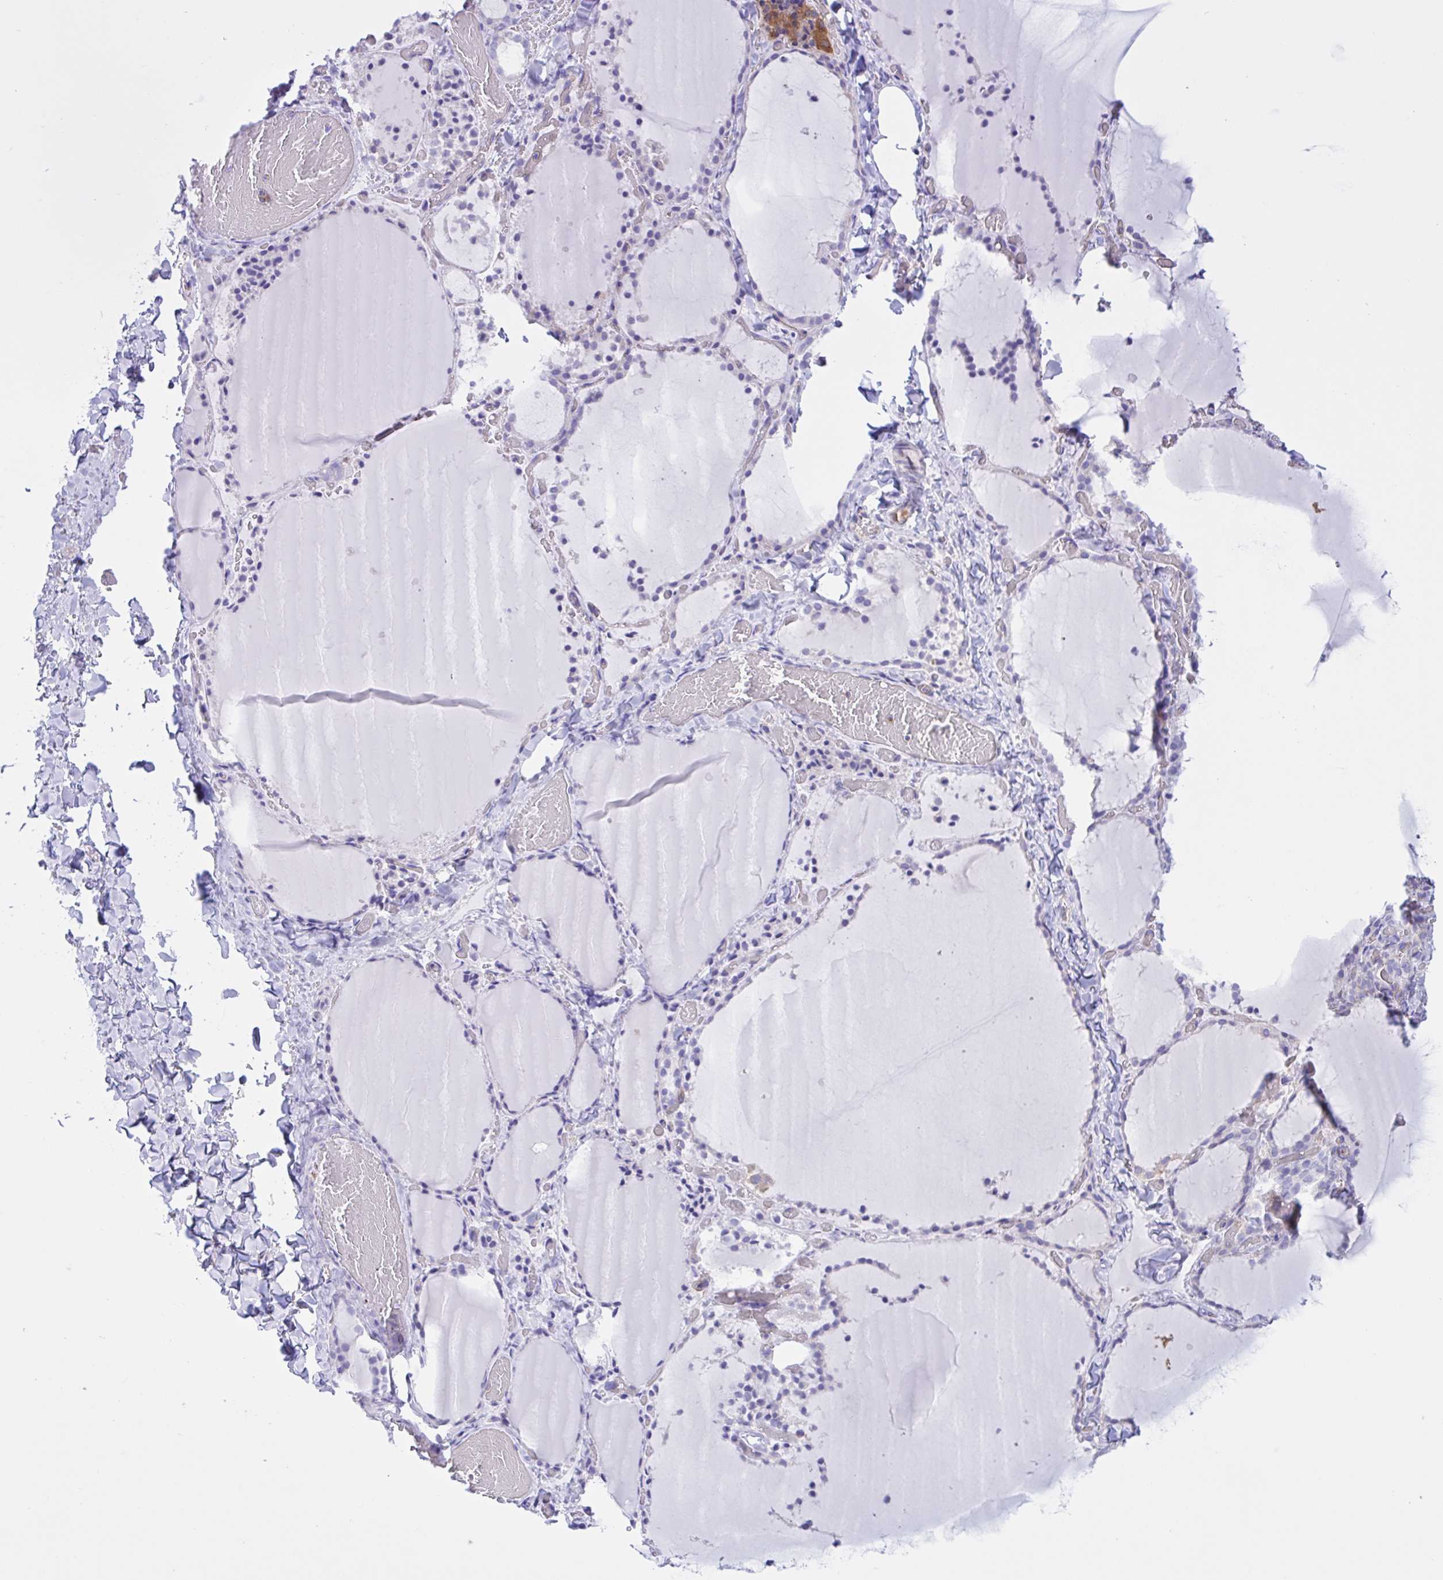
{"staining": {"intensity": "moderate", "quantity": "<25%", "location": "cytoplasmic/membranous"}, "tissue": "thyroid gland", "cell_type": "Glandular cells", "image_type": "normal", "snomed": [{"axis": "morphology", "description": "Normal tissue, NOS"}, {"axis": "topography", "description": "Thyroid gland"}], "caption": "A histopathology image showing moderate cytoplasmic/membranous positivity in about <25% of glandular cells in unremarkable thyroid gland, as visualized by brown immunohistochemical staining.", "gene": "OR51M1", "patient": {"sex": "female", "age": 22}}